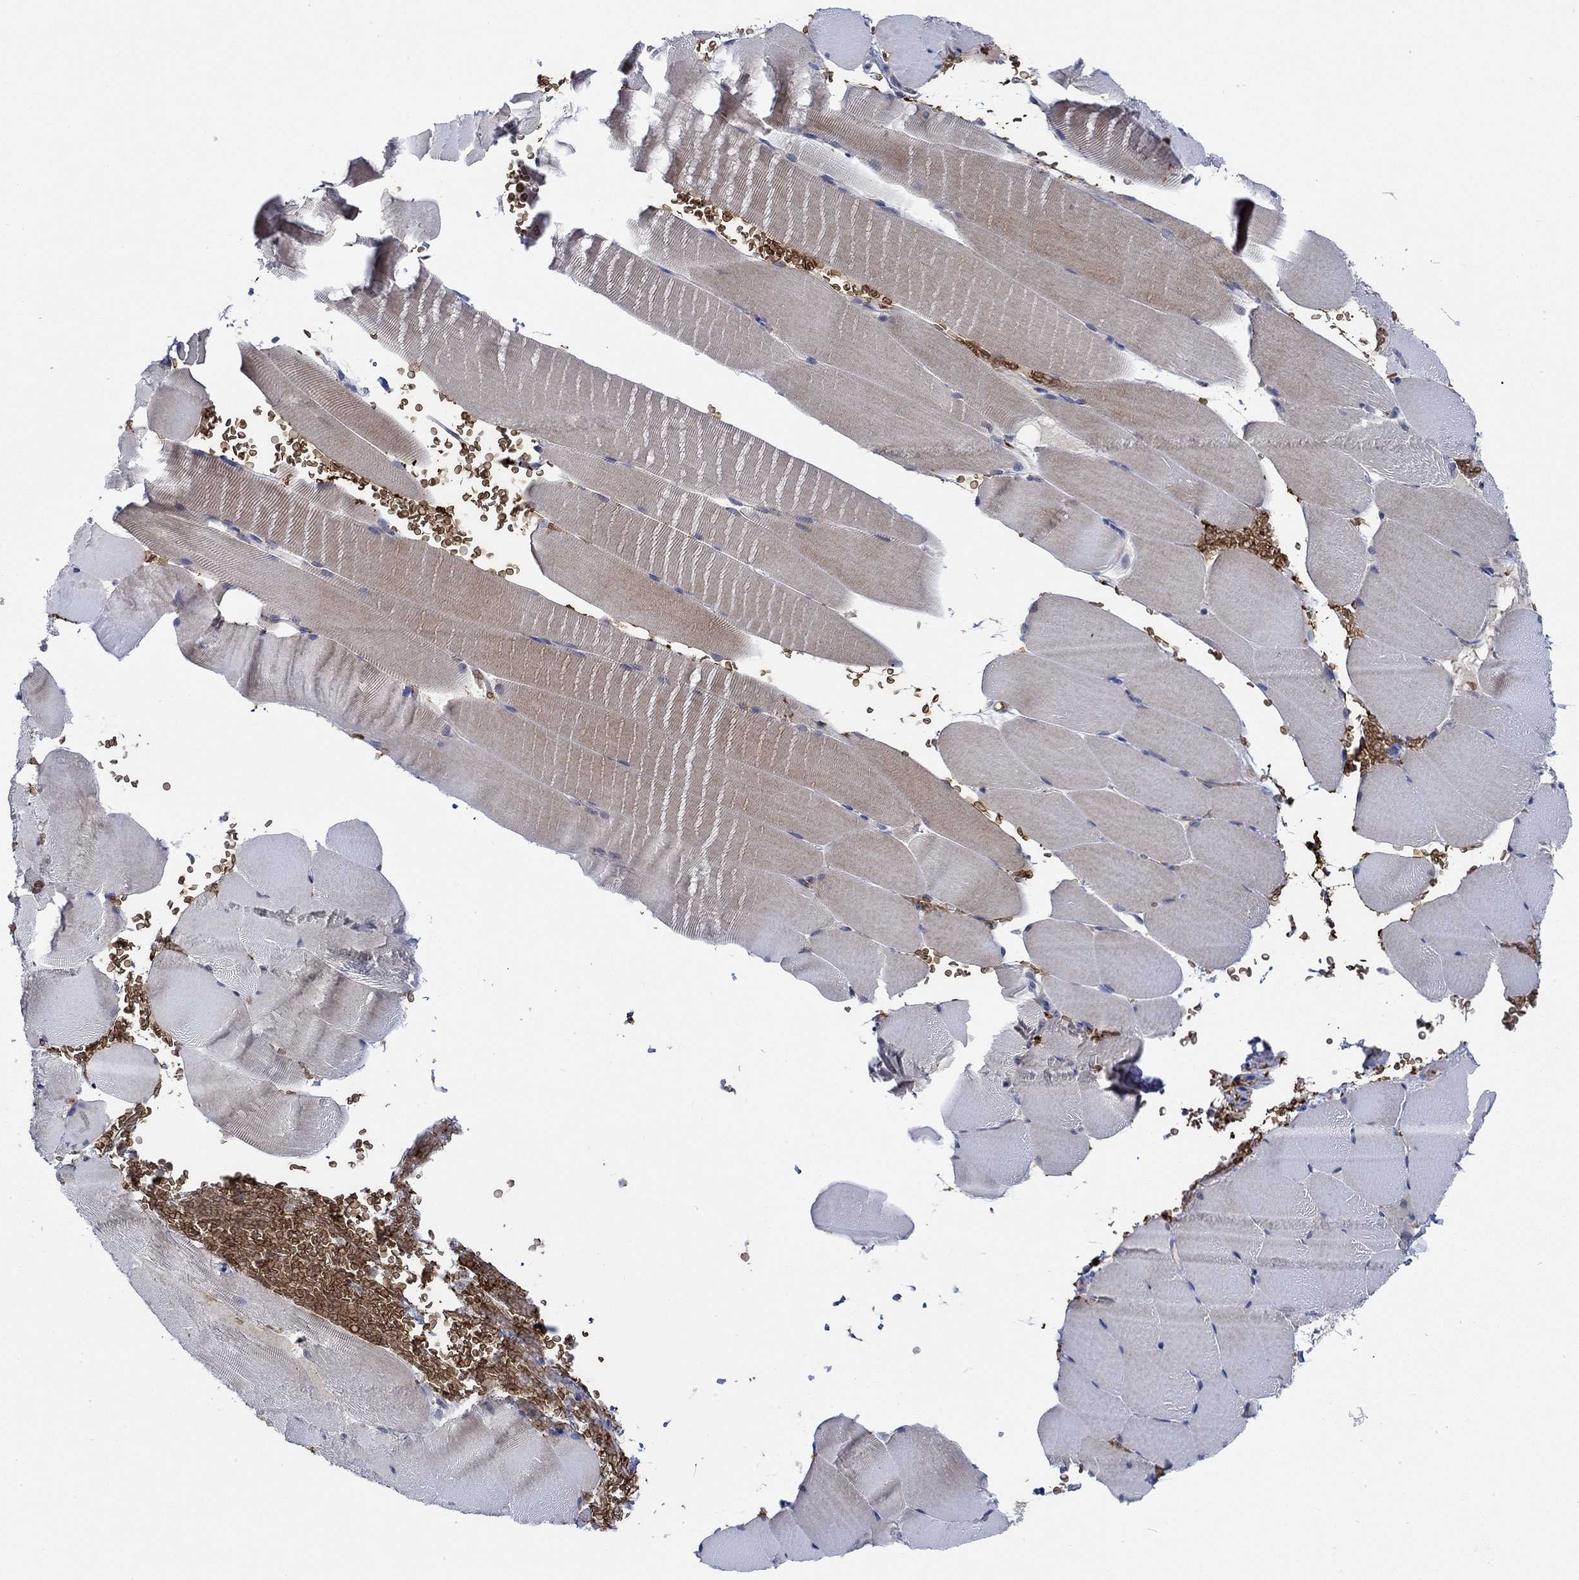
{"staining": {"intensity": "weak", "quantity": "25%-75%", "location": "cytoplasmic/membranous"}, "tissue": "skeletal muscle", "cell_type": "Myocytes", "image_type": "normal", "snomed": [{"axis": "morphology", "description": "Normal tissue, NOS"}, {"axis": "topography", "description": "Skeletal muscle"}], "caption": "This photomicrograph demonstrates immunohistochemistry staining of benign skeletal muscle, with low weak cytoplasmic/membranous positivity in about 25%-75% of myocytes.", "gene": "MPP1", "patient": {"sex": "female", "age": 37}}